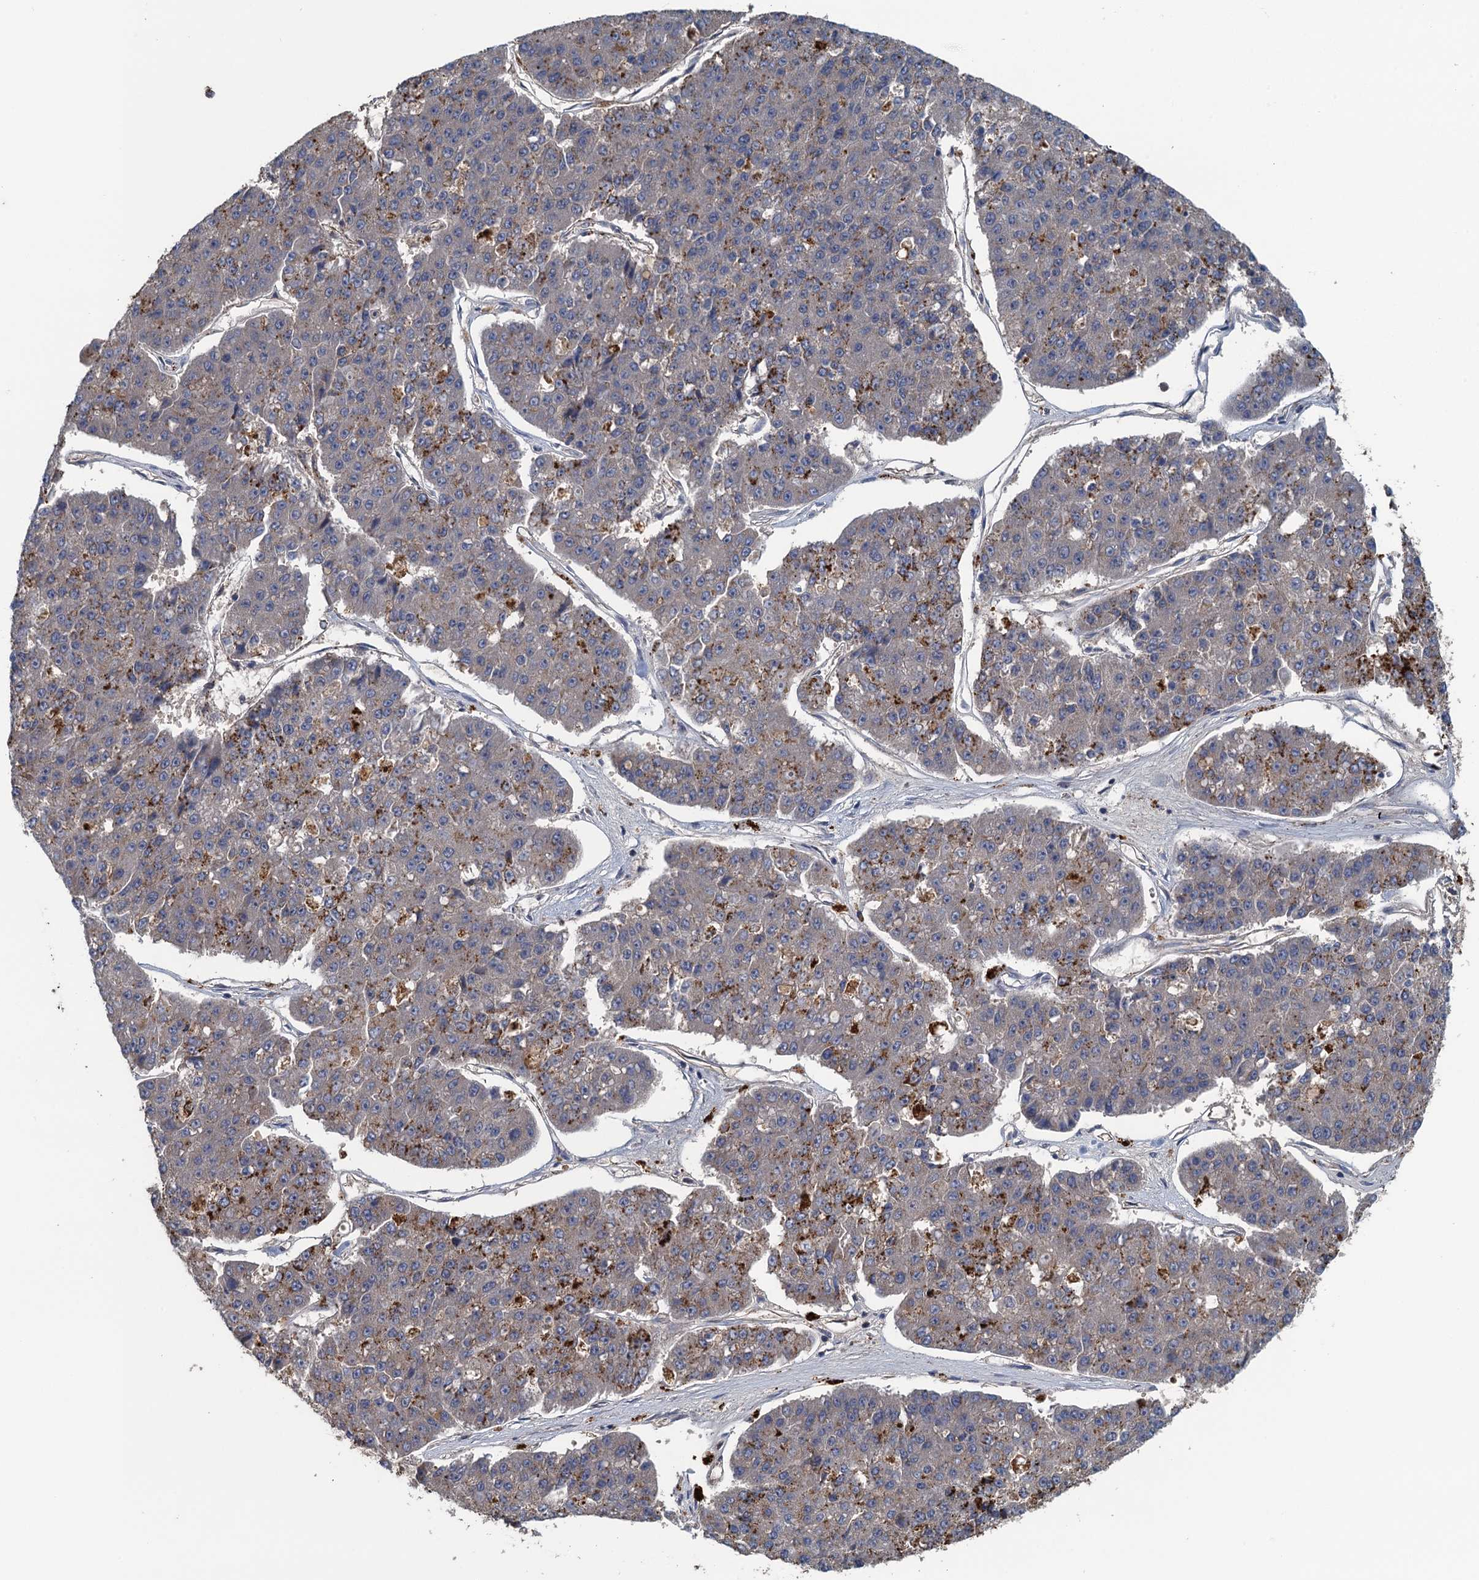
{"staining": {"intensity": "negative", "quantity": "none", "location": "none"}, "tissue": "pancreatic cancer", "cell_type": "Tumor cells", "image_type": "cancer", "snomed": [{"axis": "morphology", "description": "Adenocarcinoma, NOS"}, {"axis": "topography", "description": "Pancreas"}], "caption": "Protein analysis of pancreatic cancer (adenocarcinoma) shows no significant expression in tumor cells.", "gene": "KBTBD8", "patient": {"sex": "male", "age": 50}}